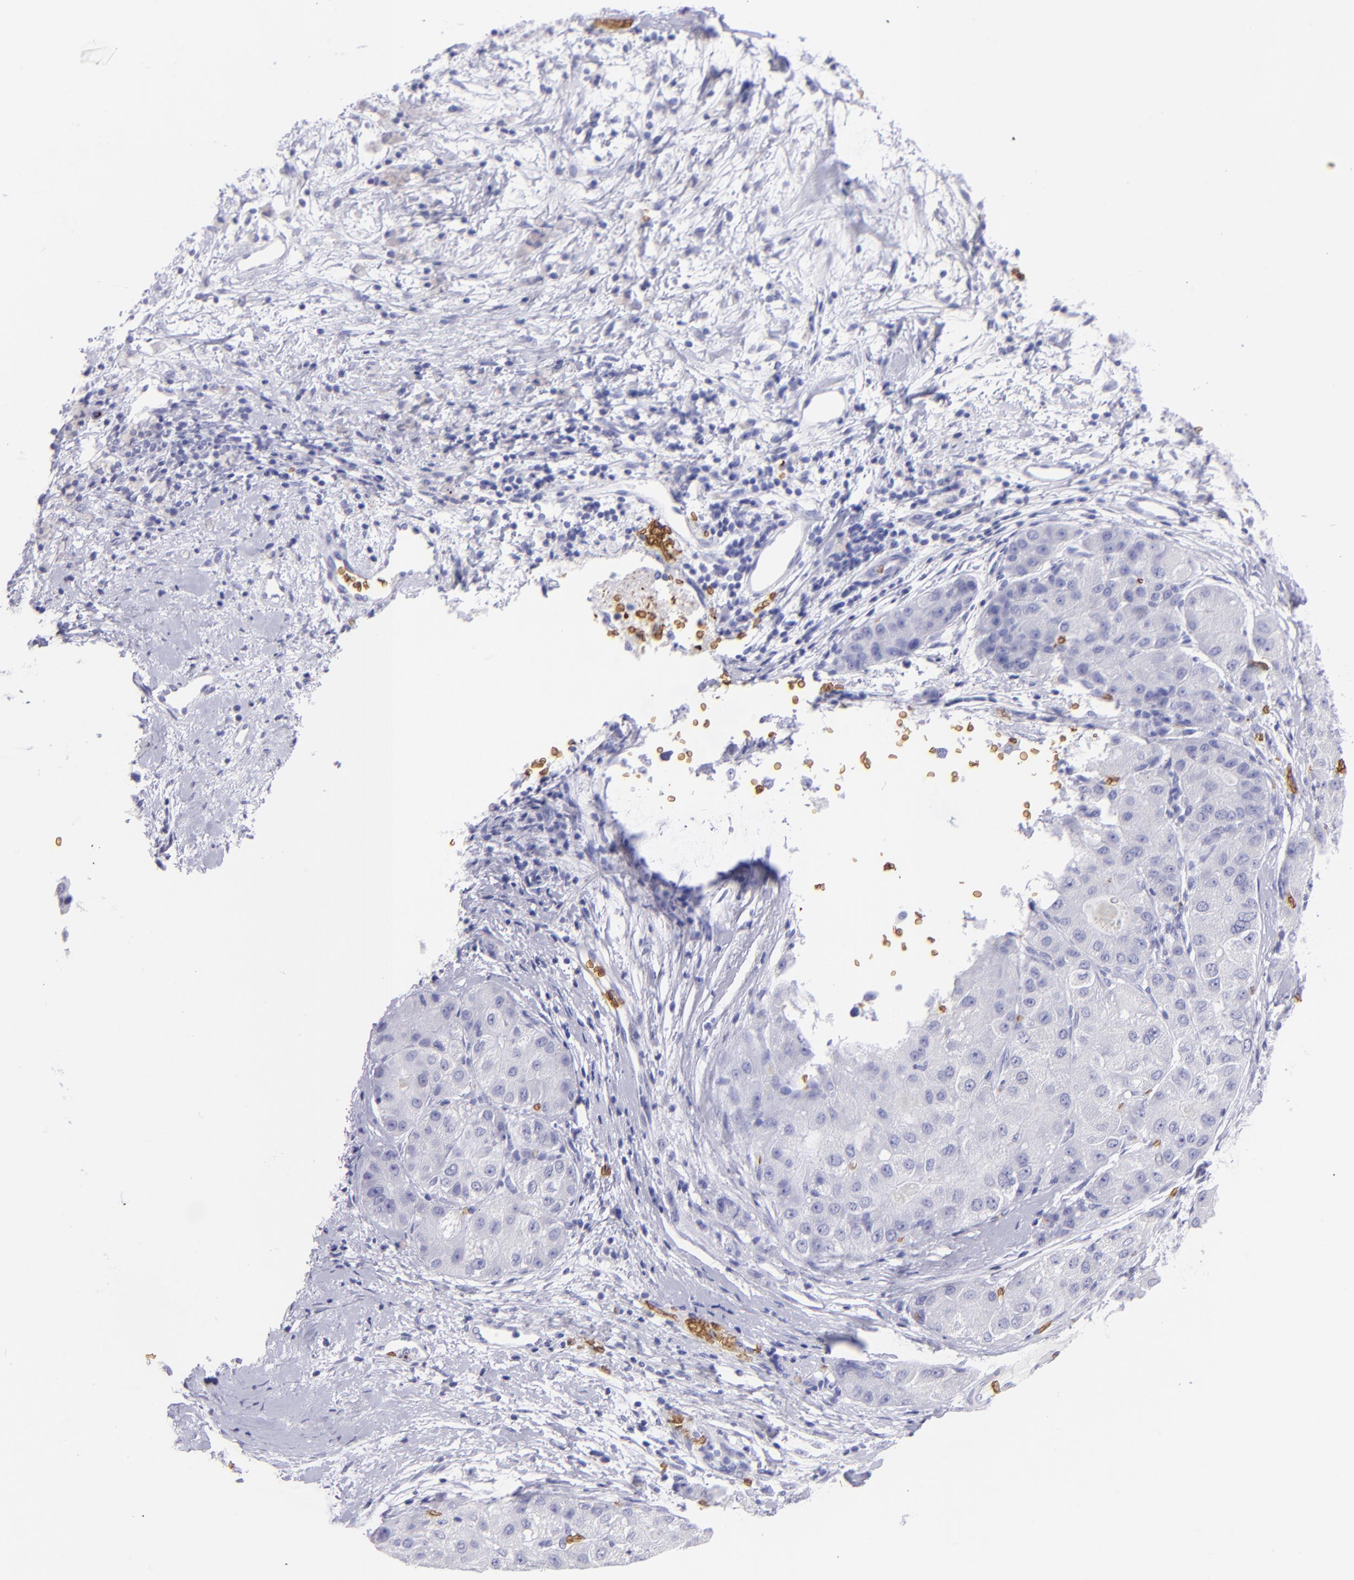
{"staining": {"intensity": "negative", "quantity": "none", "location": "none"}, "tissue": "liver cancer", "cell_type": "Tumor cells", "image_type": "cancer", "snomed": [{"axis": "morphology", "description": "Carcinoma, Hepatocellular, NOS"}, {"axis": "topography", "description": "Liver"}], "caption": "A high-resolution photomicrograph shows immunohistochemistry staining of liver cancer (hepatocellular carcinoma), which demonstrates no significant staining in tumor cells.", "gene": "GYPA", "patient": {"sex": "male", "age": 80}}